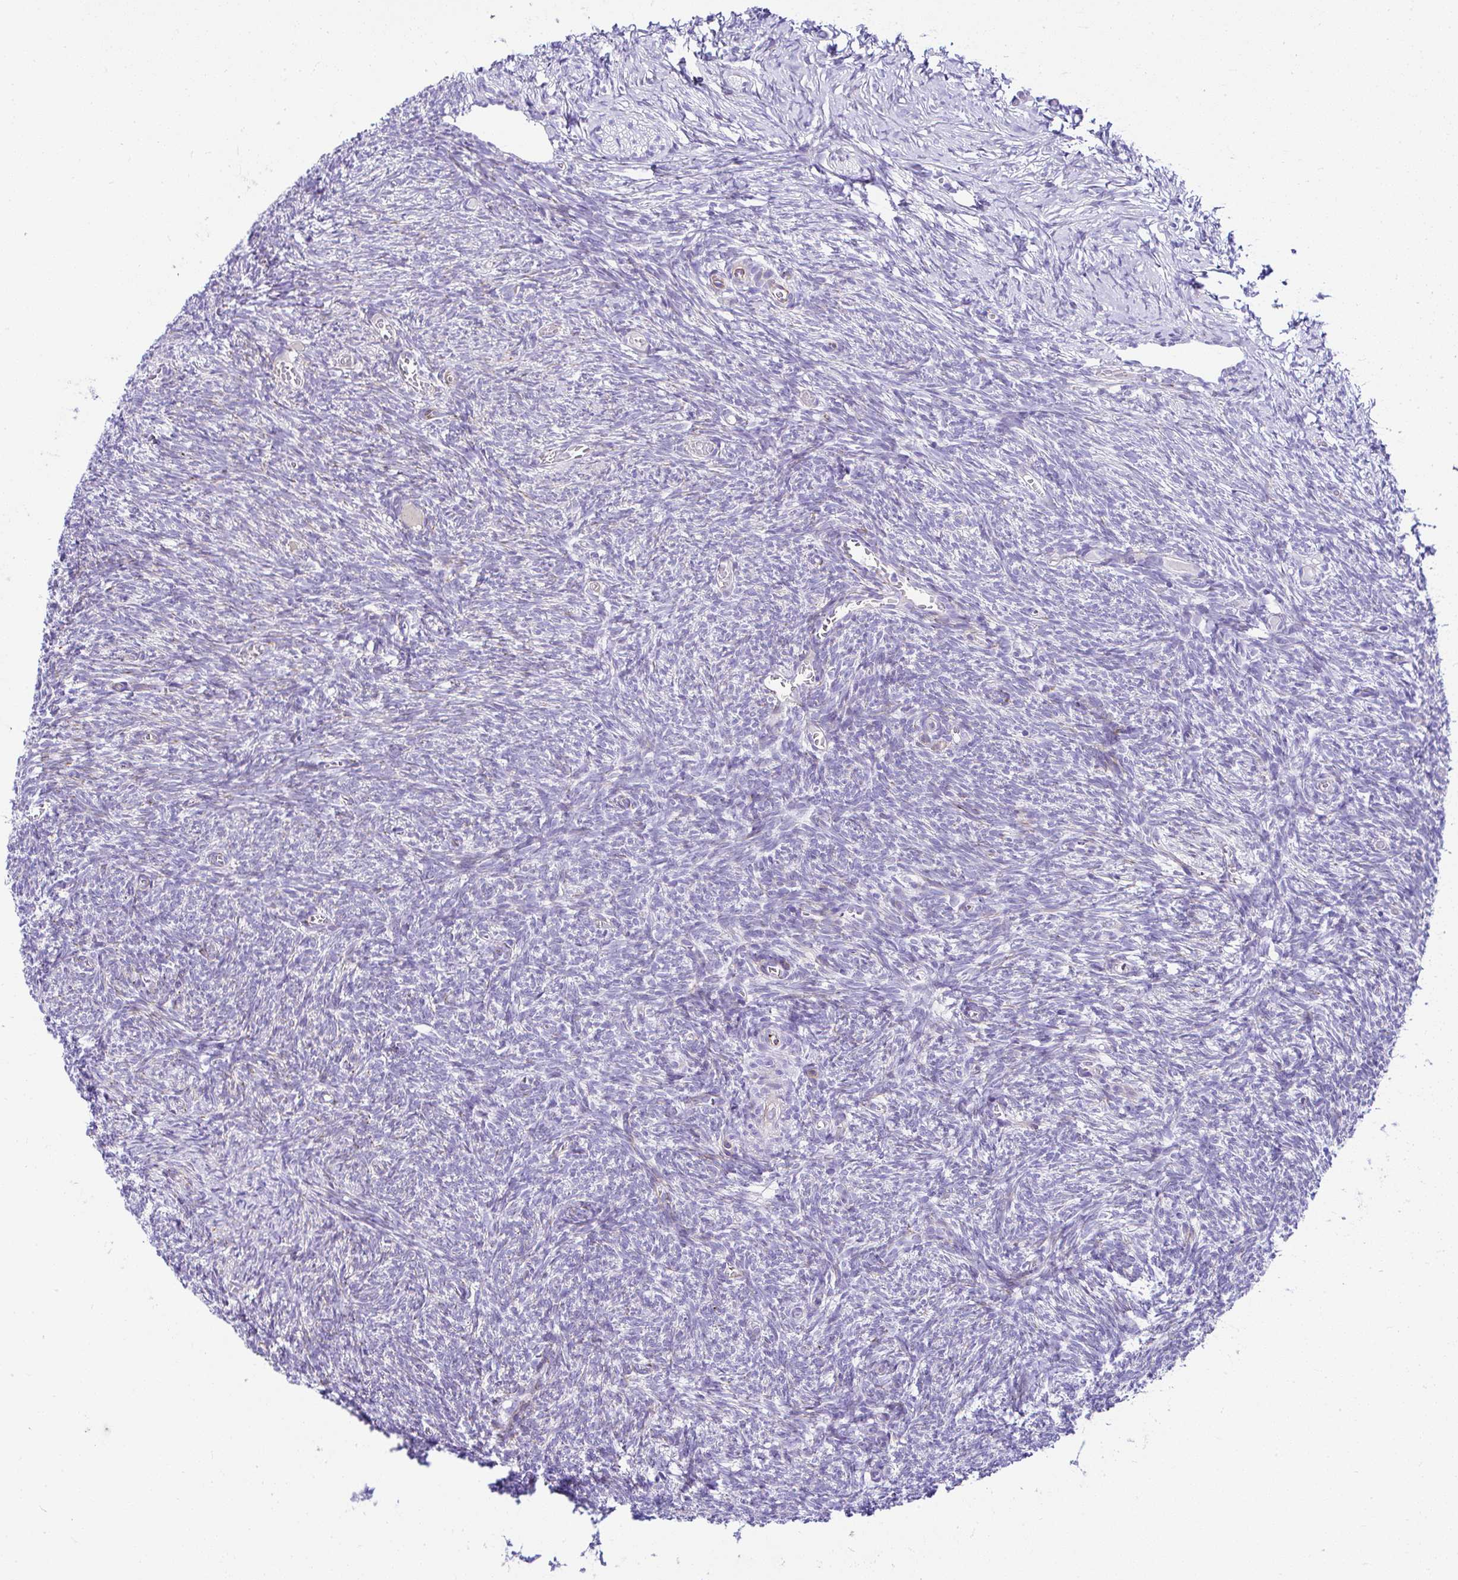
{"staining": {"intensity": "negative", "quantity": "none", "location": "none"}, "tissue": "ovary", "cell_type": "Follicle cells", "image_type": "normal", "snomed": [{"axis": "morphology", "description": "Normal tissue, NOS"}, {"axis": "topography", "description": "Ovary"}], "caption": "A histopathology image of ovary stained for a protein shows no brown staining in follicle cells. The staining is performed using DAB brown chromogen with nuclei counter-stained in using hematoxylin.", "gene": "DEPDC5", "patient": {"sex": "female", "age": 39}}